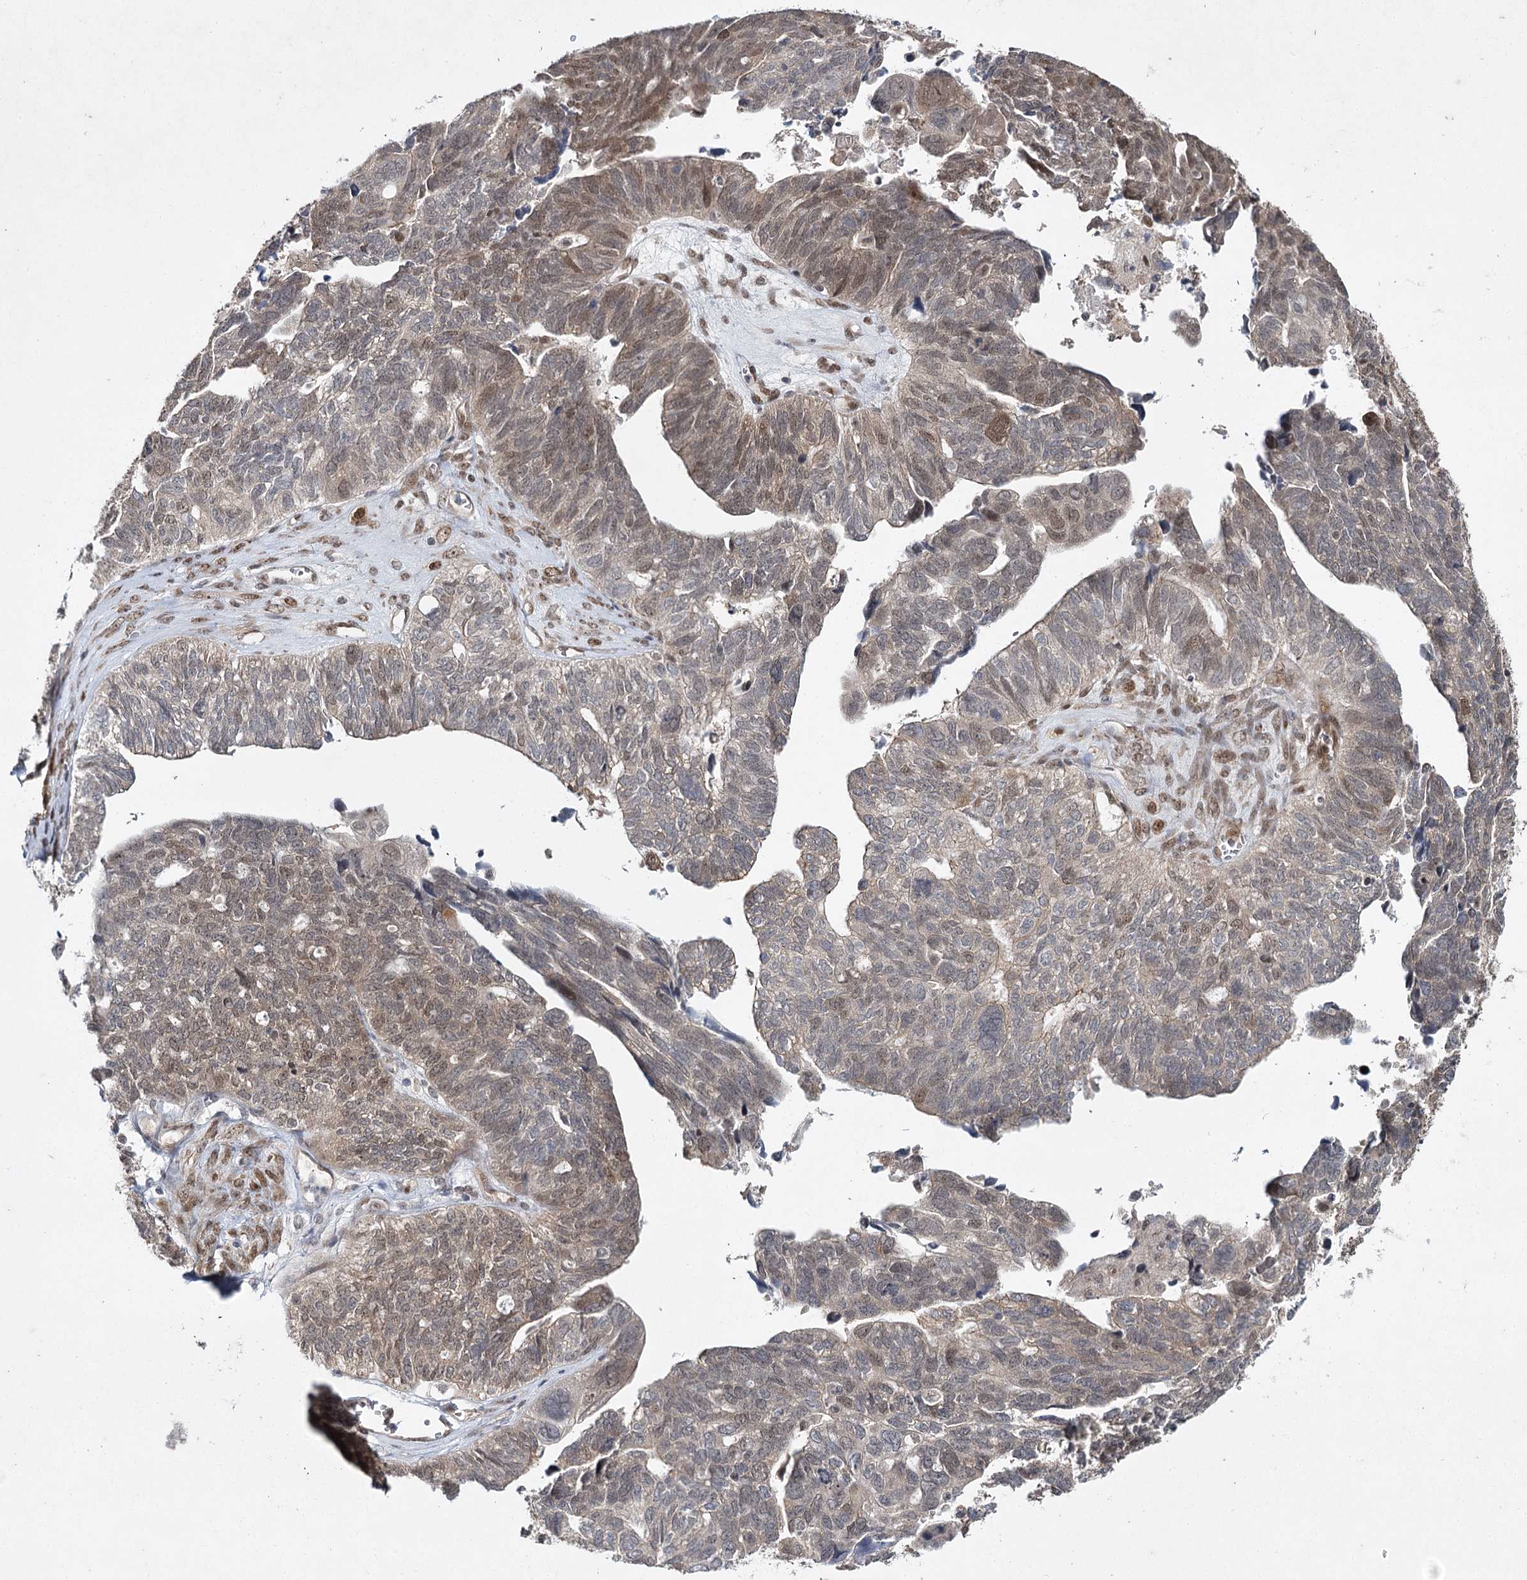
{"staining": {"intensity": "weak", "quantity": "25%-75%", "location": "cytoplasmic/membranous,nuclear"}, "tissue": "ovarian cancer", "cell_type": "Tumor cells", "image_type": "cancer", "snomed": [{"axis": "morphology", "description": "Cystadenocarcinoma, serous, NOS"}, {"axis": "topography", "description": "Ovary"}], "caption": "Immunohistochemical staining of human ovarian cancer (serous cystadenocarcinoma) displays low levels of weak cytoplasmic/membranous and nuclear positivity in about 25%-75% of tumor cells.", "gene": "DCUN1D4", "patient": {"sex": "female", "age": 79}}